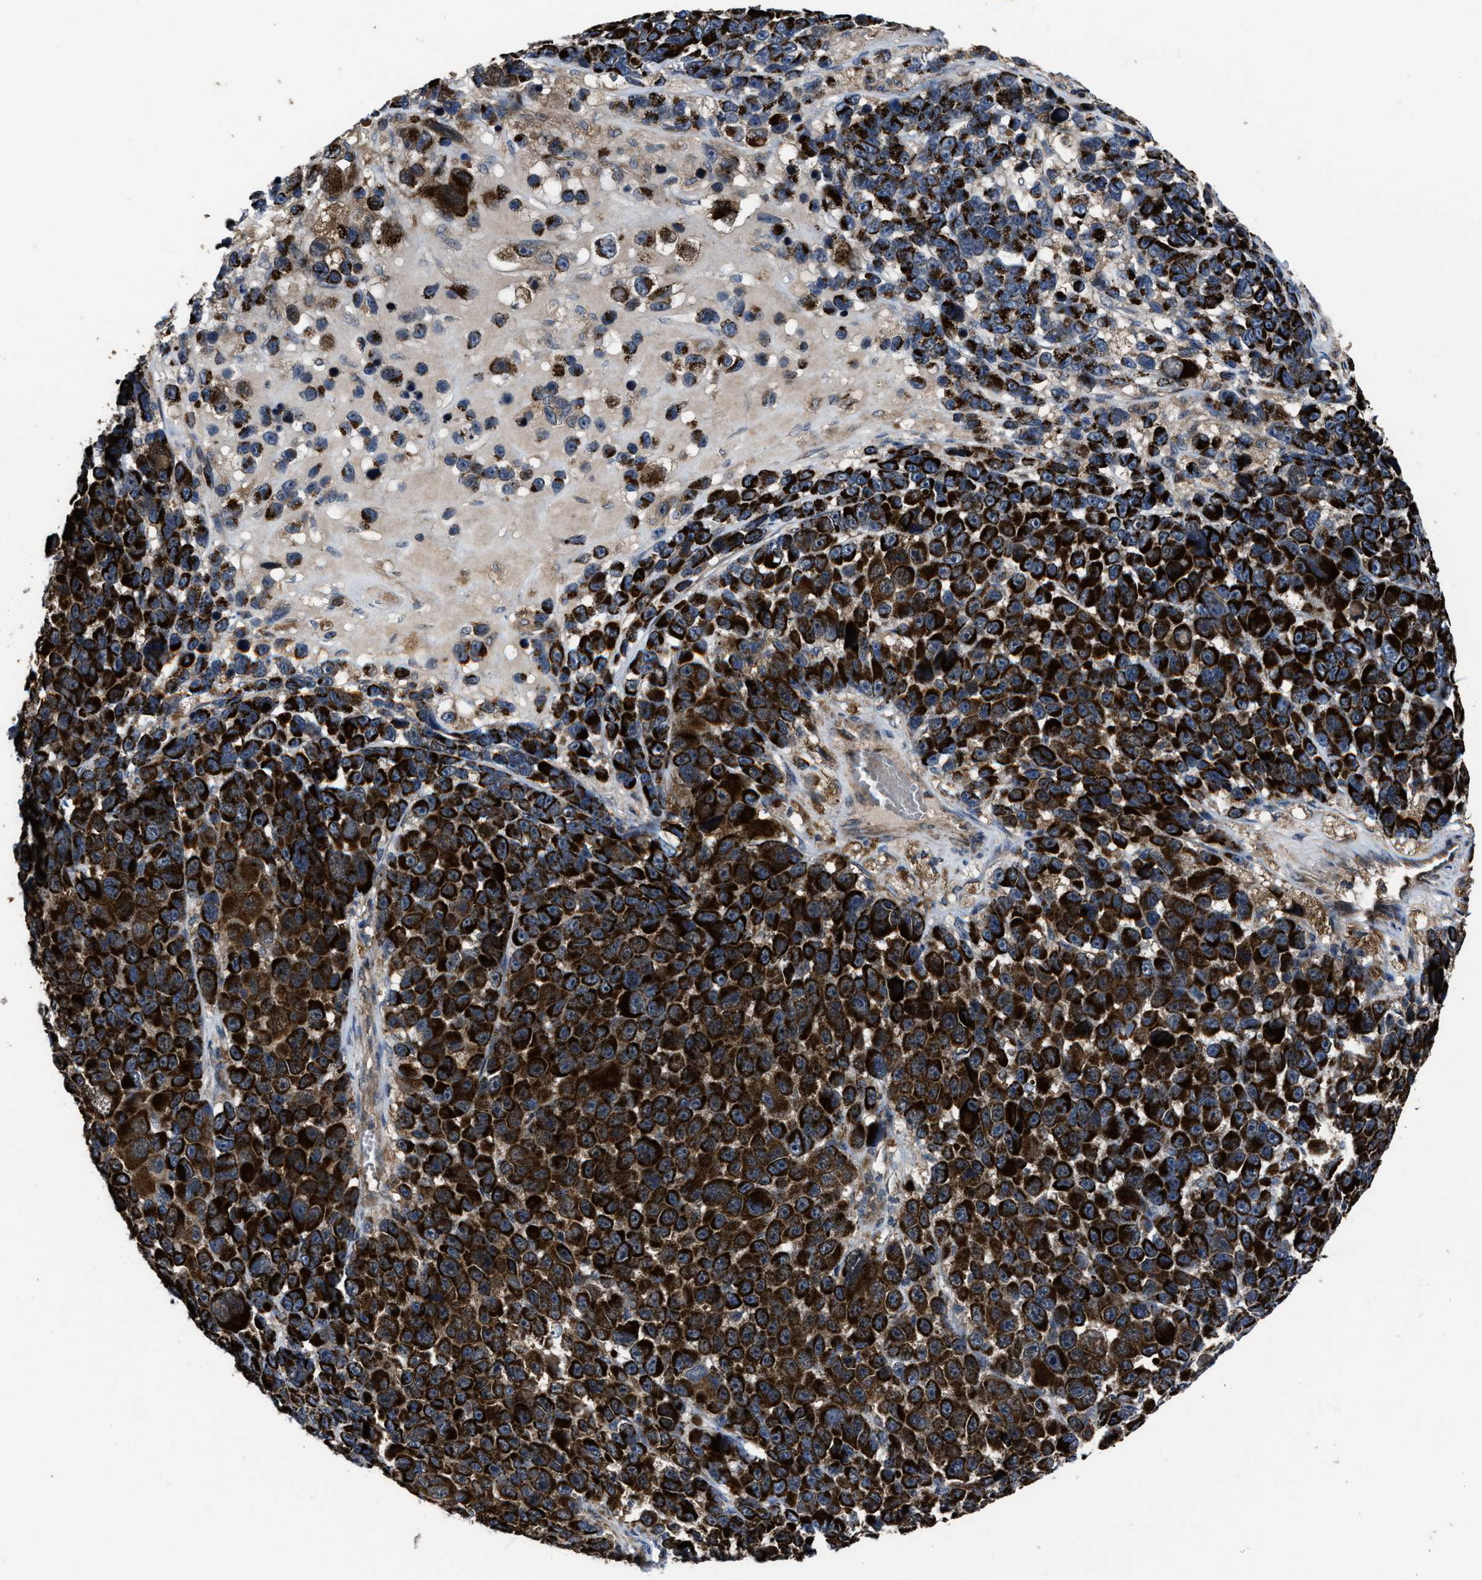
{"staining": {"intensity": "strong", "quantity": ">75%", "location": "cytoplasmic/membranous"}, "tissue": "melanoma", "cell_type": "Tumor cells", "image_type": "cancer", "snomed": [{"axis": "morphology", "description": "Malignant melanoma, NOS"}, {"axis": "topography", "description": "Skin"}], "caption": "This image exhibits malignant melanoma stained with immunohistochemistry to label a protein in brown. The cytoplasmic/membranous of tumor cells show strong positivity for the protein. Nuclei are counter-stained blue.", "gene": "PASK", "patient": {"sex": "male", "age": 53}}